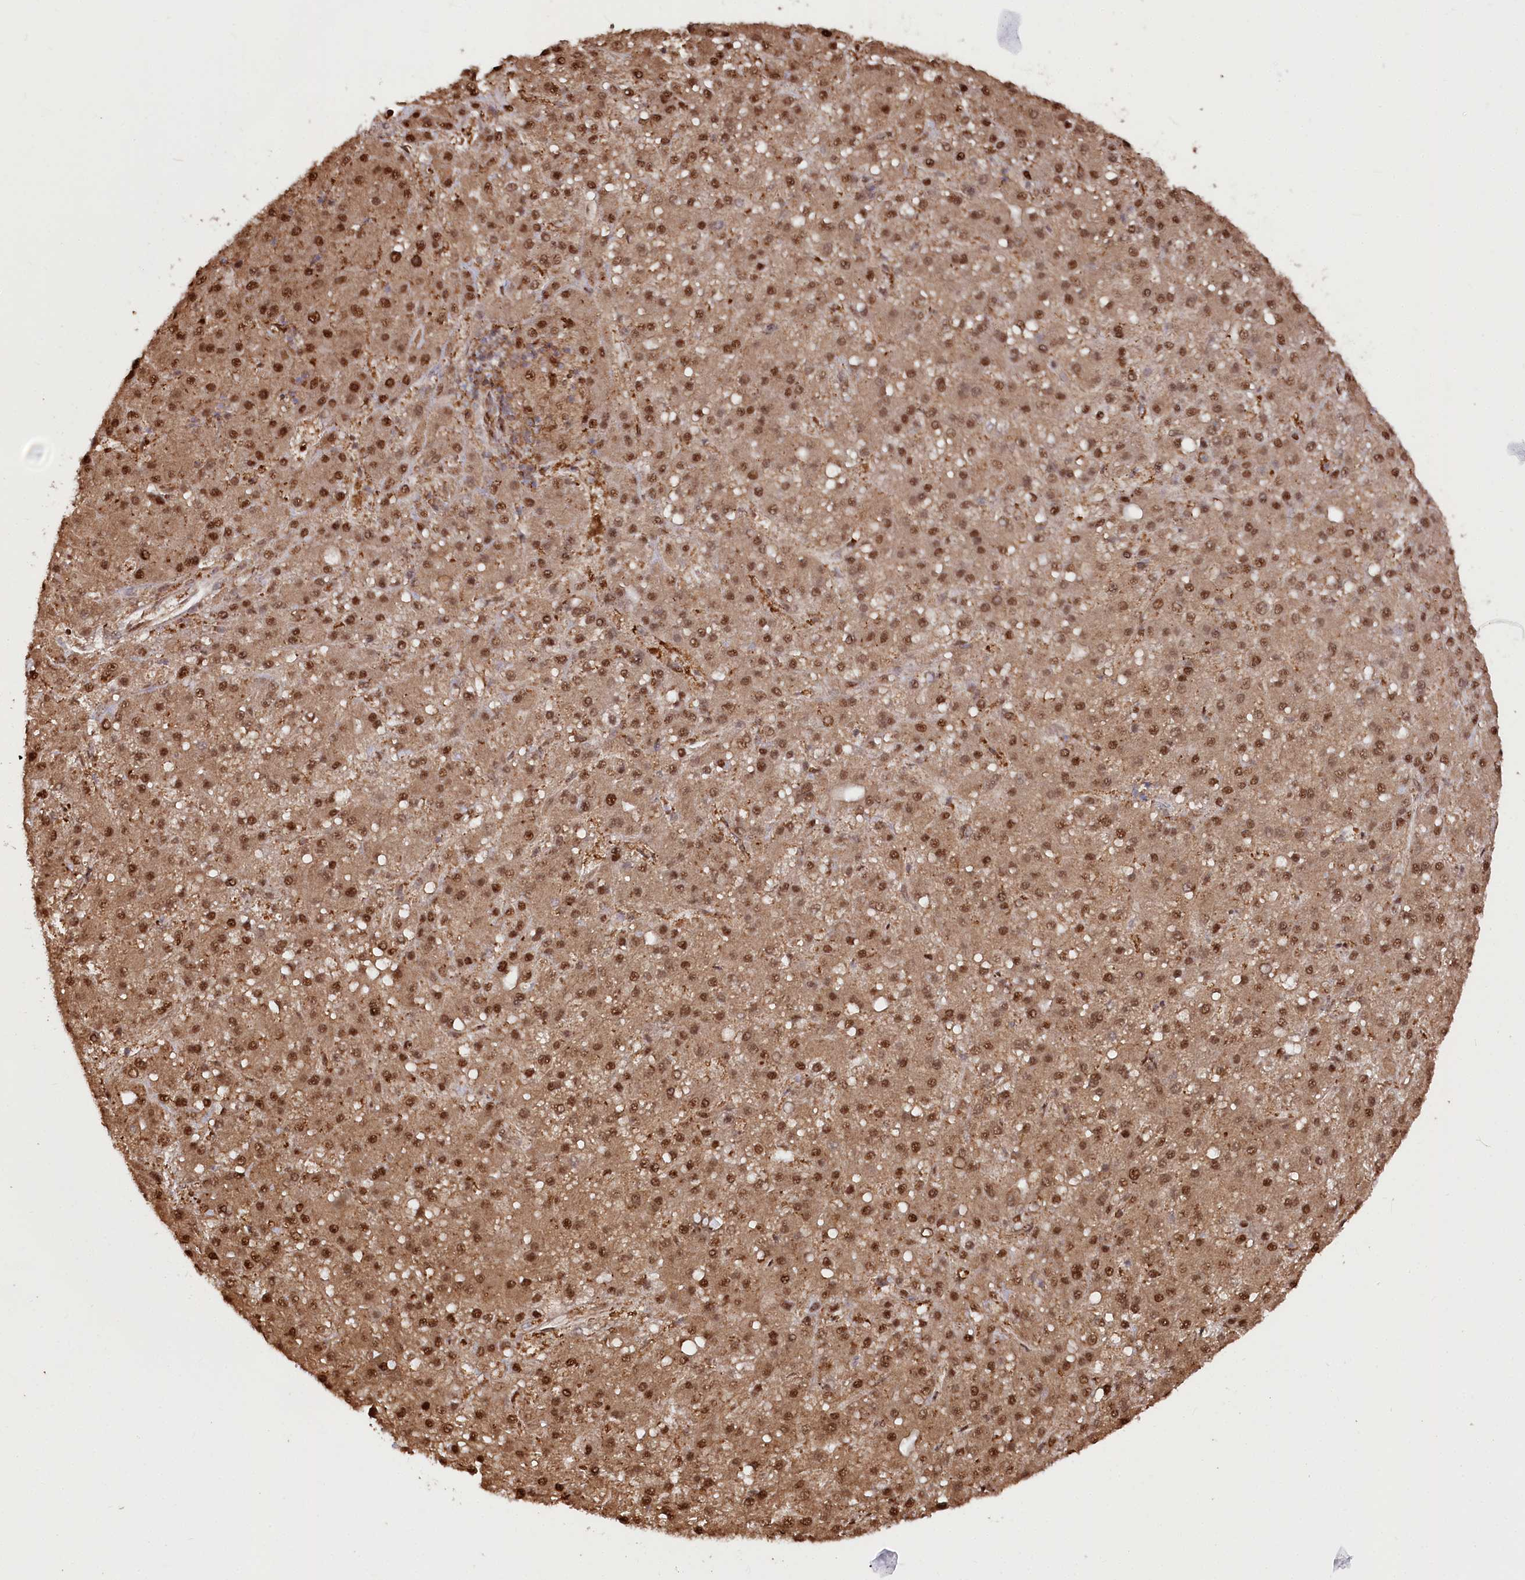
{"staining": {"intensity": "moderate", "quantity": ">75%", "location": "cytoplasmic/membranous,nuclear"}, "tissue": "liver cancer", "cell_type": "Tumor cells", "image_type": "cancer", "snomed": [{"axis": "morphology", "description": "Carcinoma, Hepatocellular, NOS"}, {"axis": "topography", "description": "Liver"}], "caption": "A high-resolution histopathology image shows immunohistochemistry staining of liver cancer, which displays moderate cytoplasmic/membranous and nuclear positivity in about >75% of tumor cells.", "gene": "PSMA1", "patient": {"sex": "male", "age": 67}}